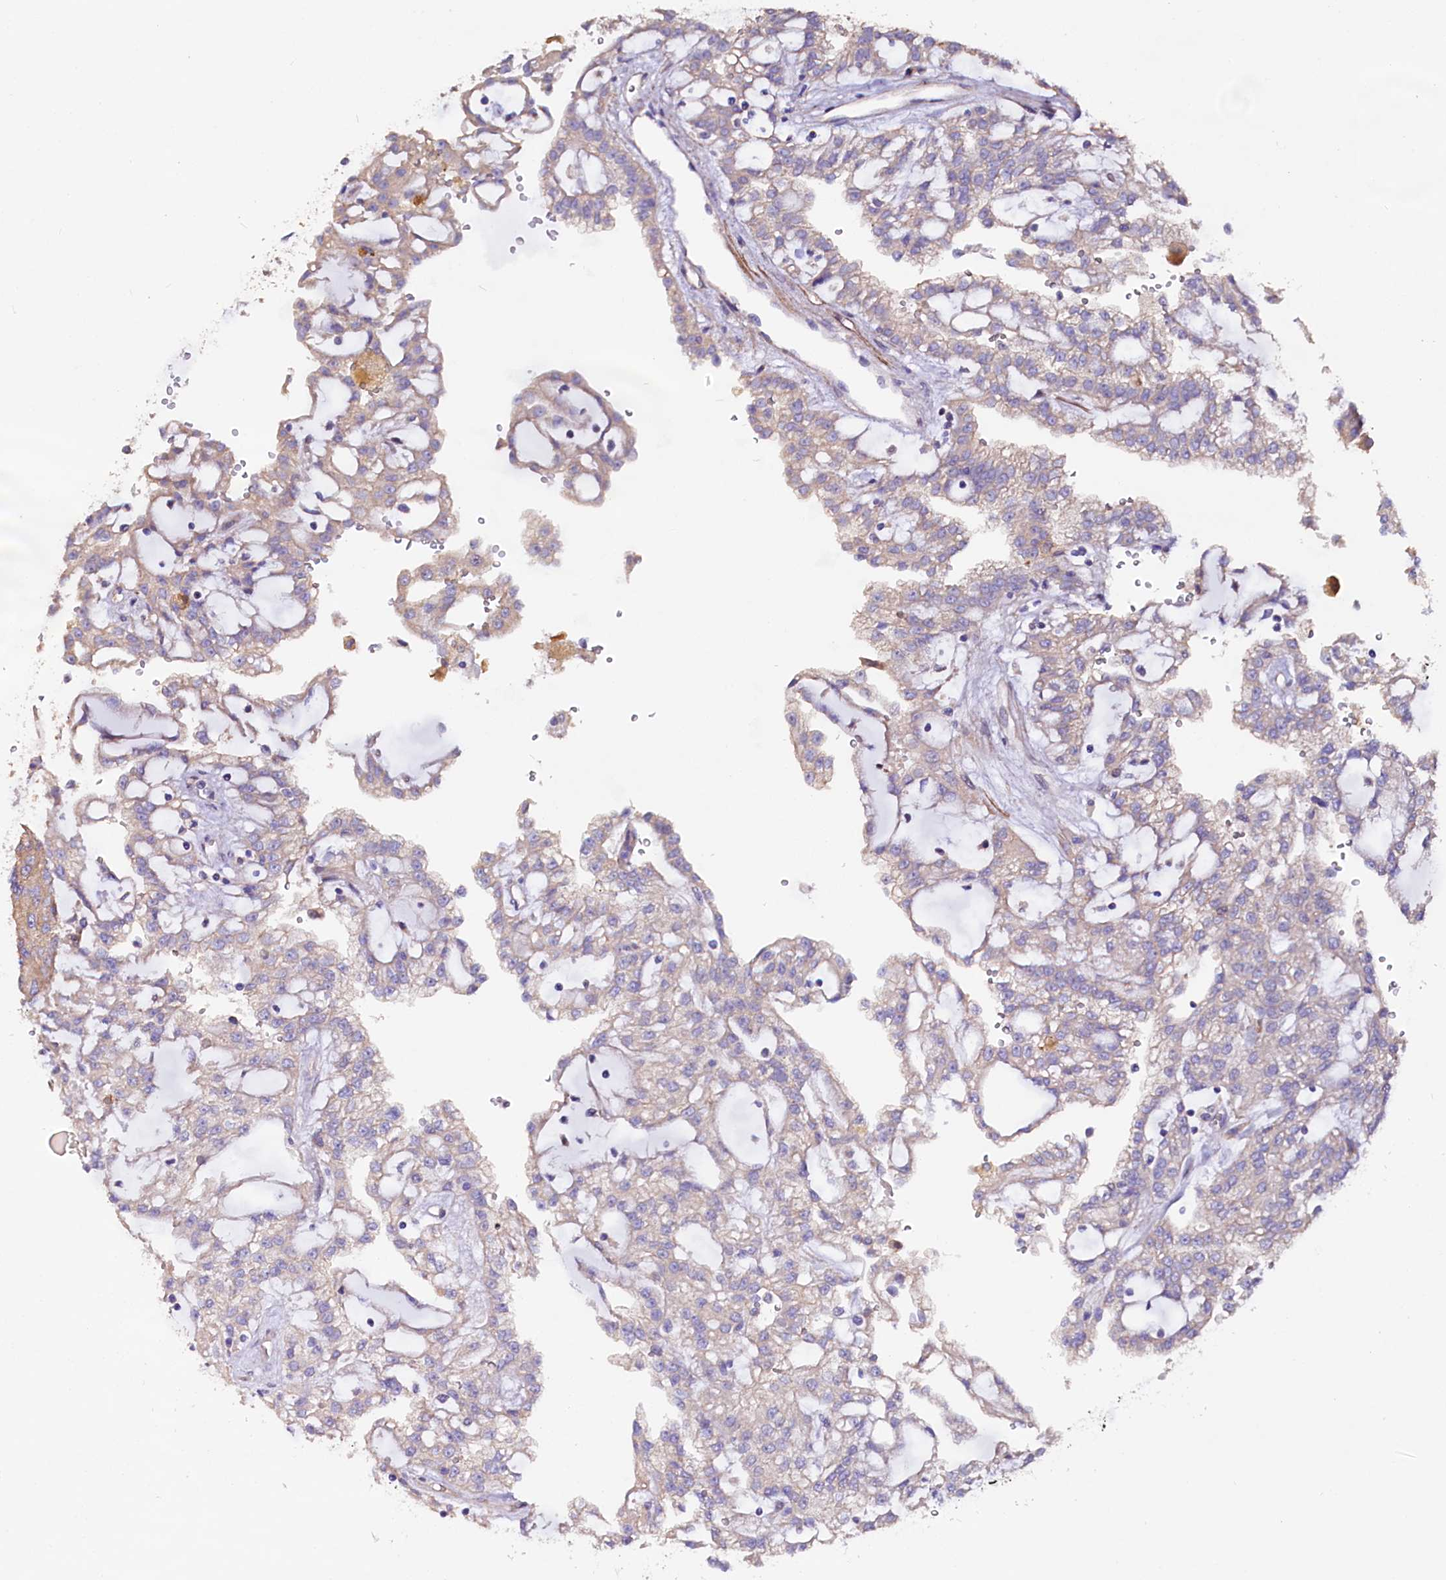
{"staining": {"intensity": "weak", "quantity": "<25%", "location": "cytoplasmic/membranous"}, "tissue": "renal cancer", "cell_type": "Tumor cells", "image_type": "cancer", "snomed": [{"axis": "morphology", "description": "Adenocarcinoma, NOS"}, {"axis": "topography", "description": "Kidney"}], "caption": "Immunohistochemical staining of adenocarcinoma (renal) reveals no significant staining in tumor cells.", "gene": "WNT8A", "patient": {"sex": "male", "age": 63}}